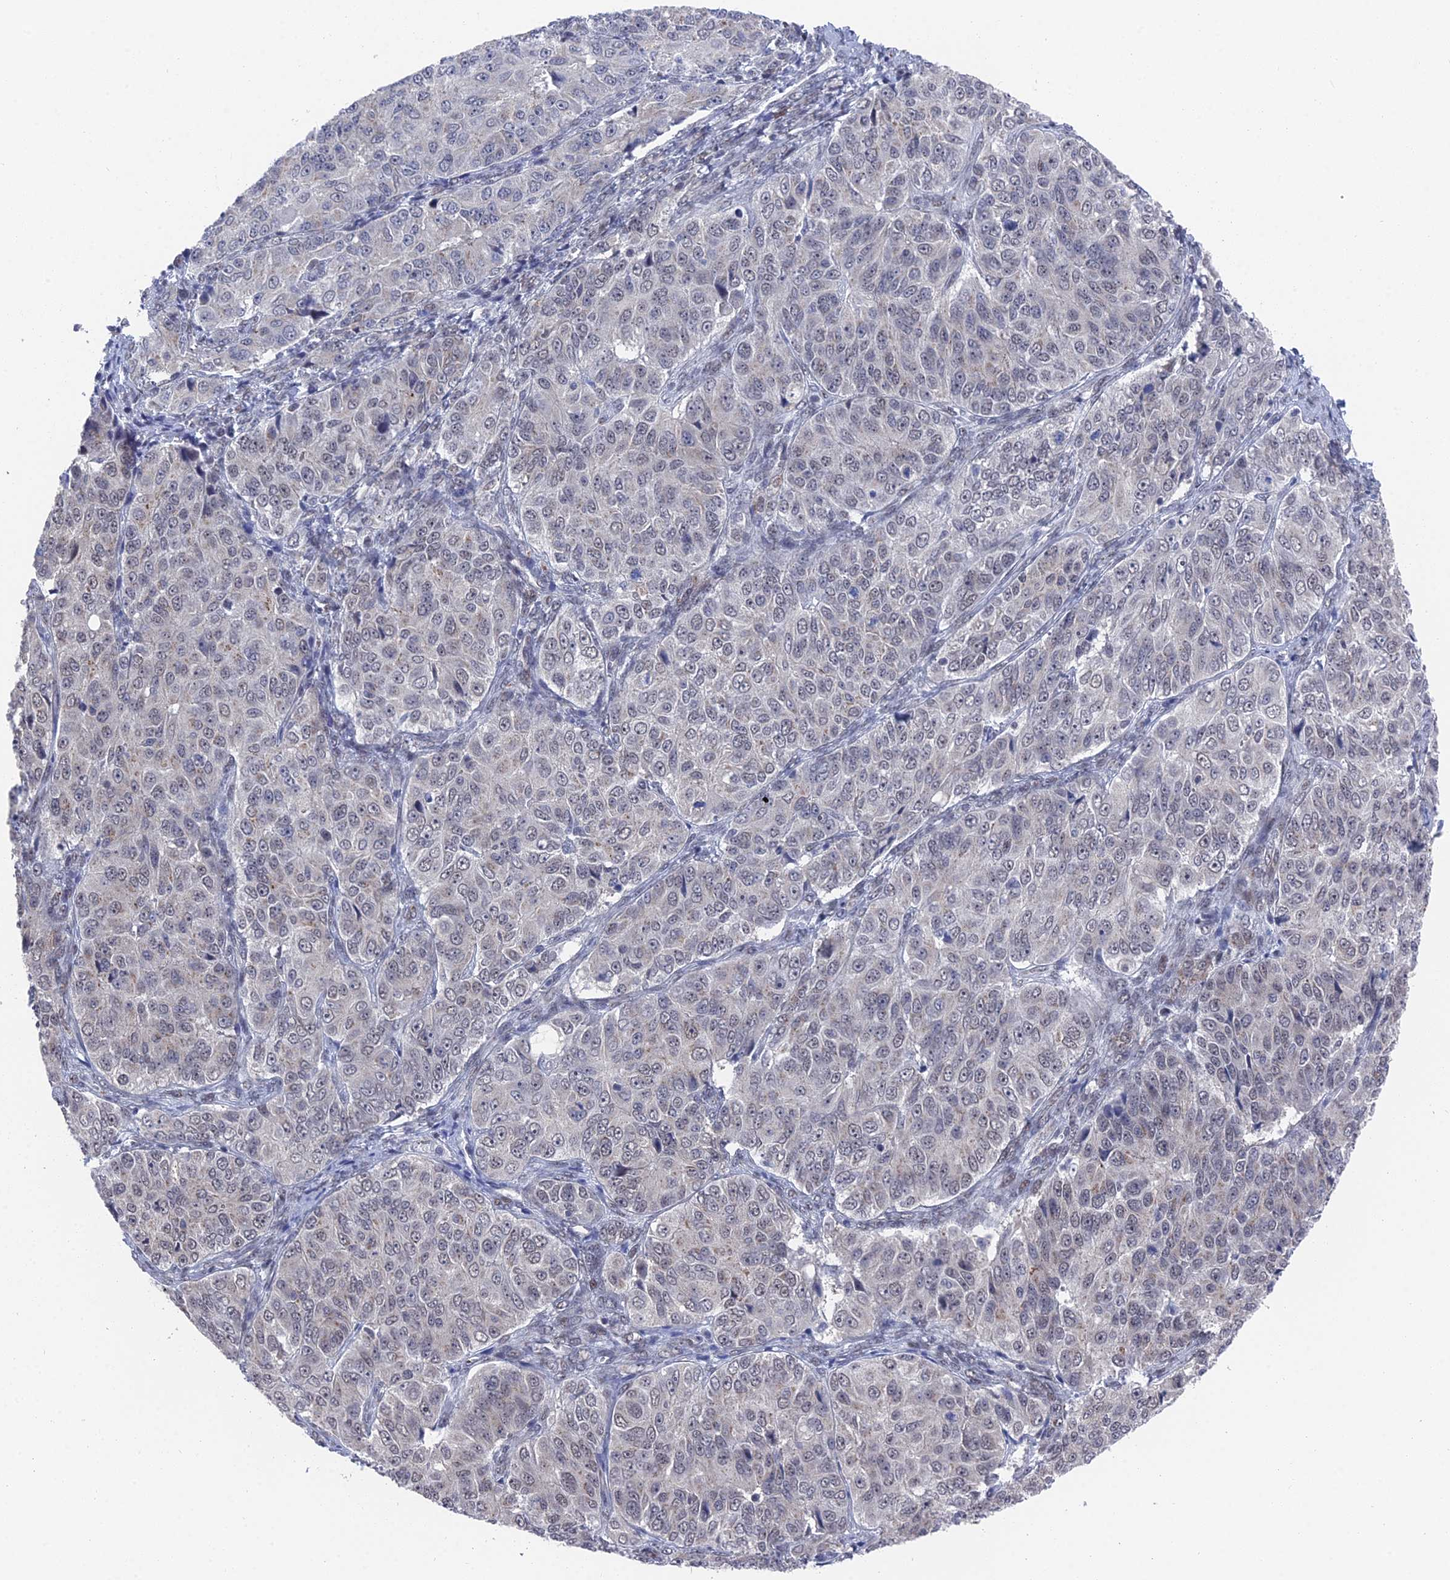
{"staining": {"intensity": "weak", "quantity": "<25%", "location": "nuclear"}, "tissue": "ovarian cancer", "cell_type": "Tumor cells", "image_type": "cancer", "snomed": [{"axis": "morphology", "description": "Carcinoma, endometroid"}, {"axis": "topography", "description": "Ovary"}], "caption": "An image of human ovarian endometroid carcinoma is negative for staining in tumor cells.", "gene": "FHIP2A", "patient": {"sex": "female", "age": 51}}